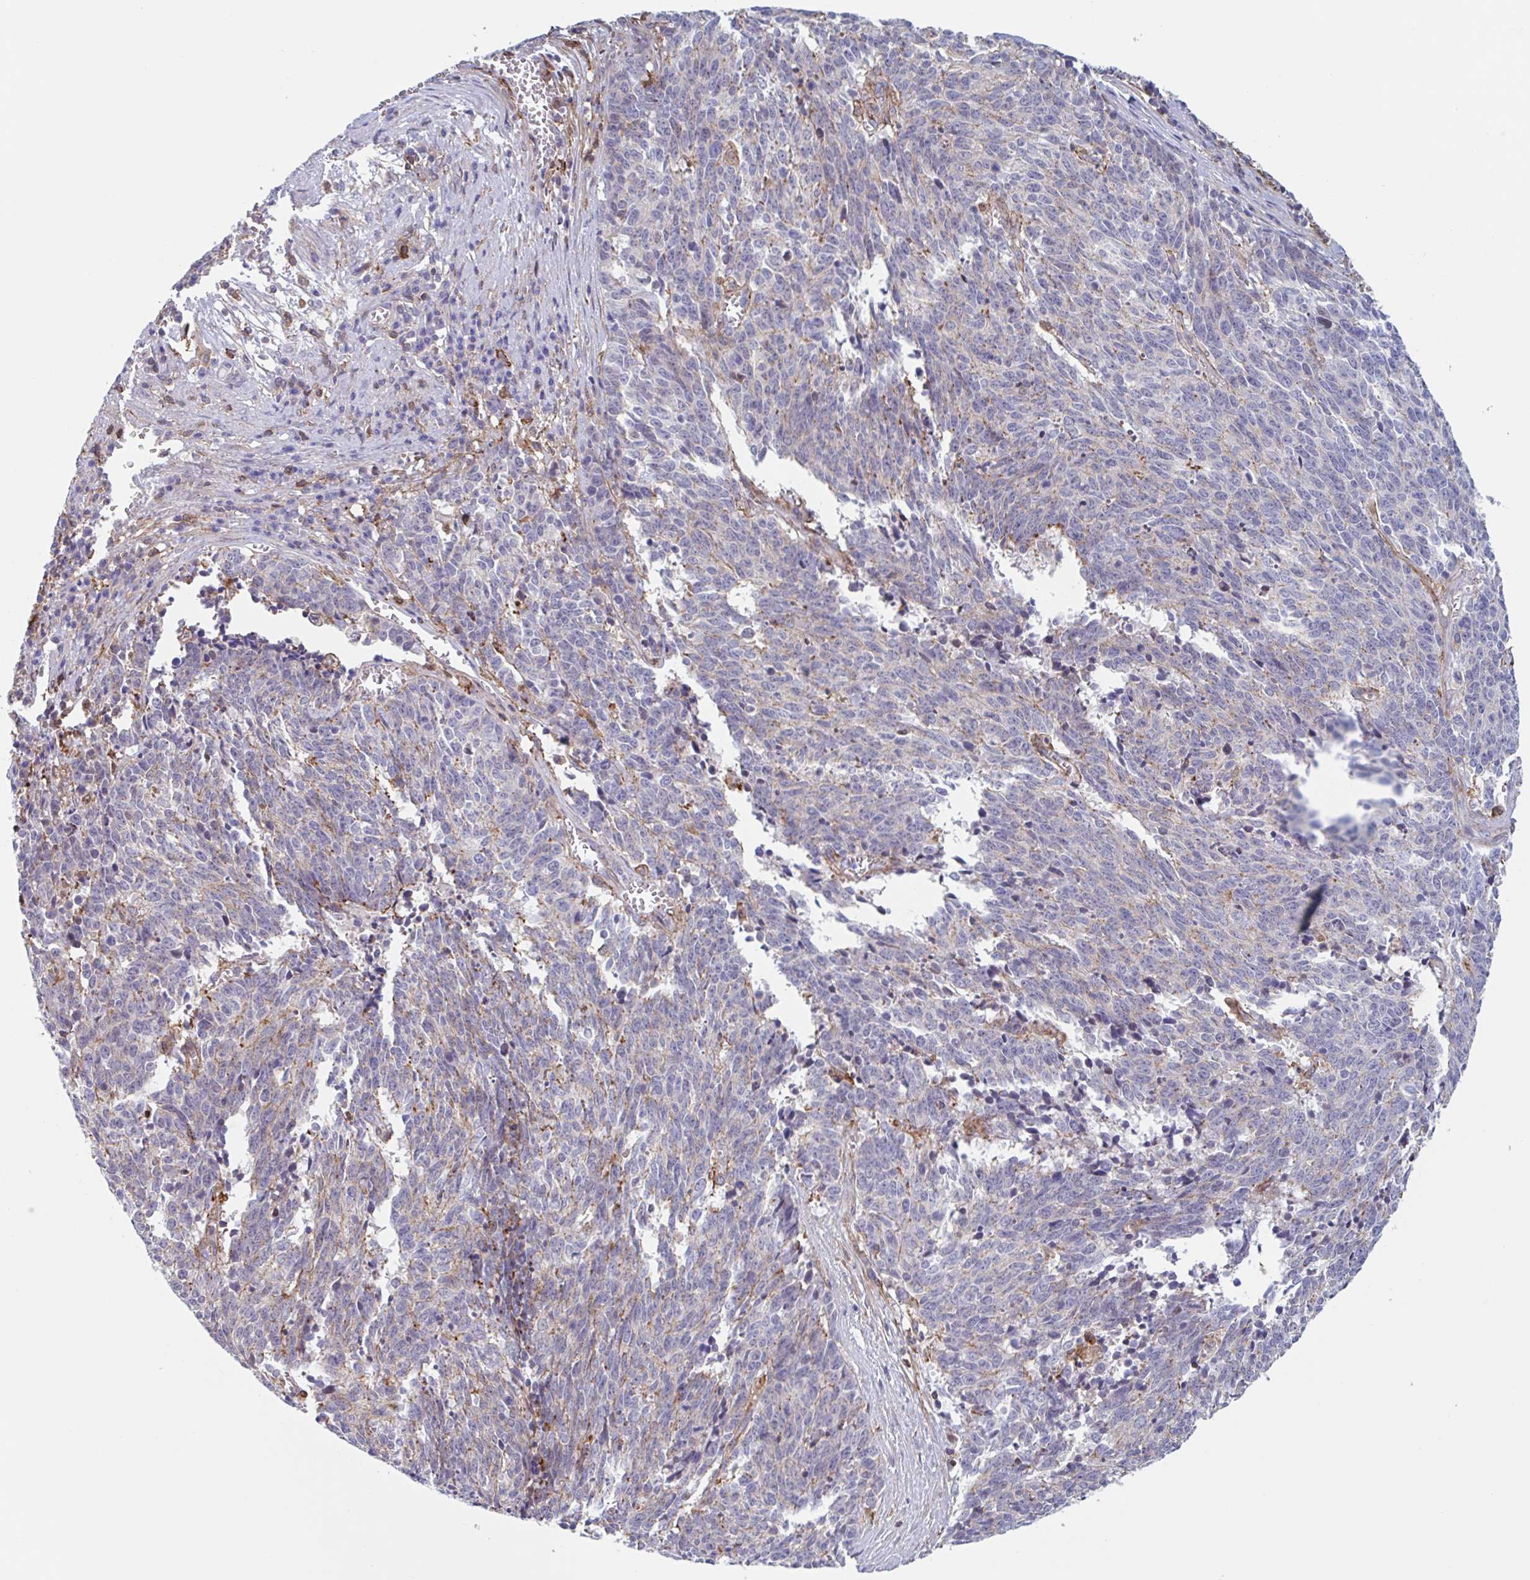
{"staining": {"intensity": "weak", "quantity": "<25%", "location": "cytoplasmic/membranous"}, "tissue": "cervical cancer", "cell_type": "Tumor cells", "image_type": "cancer", "snomed": [{"axis": "morphology", "description": "Squamous cell carcinoma, NOS"}, {"axis": "topography", "description": "Cervix"}], "caption": "Tumor cells are negative for brown protein staining in cervical squamous cell carcinoma.", "gene": "EFHD1", "patient": {"sex": "female", "age": 29}}